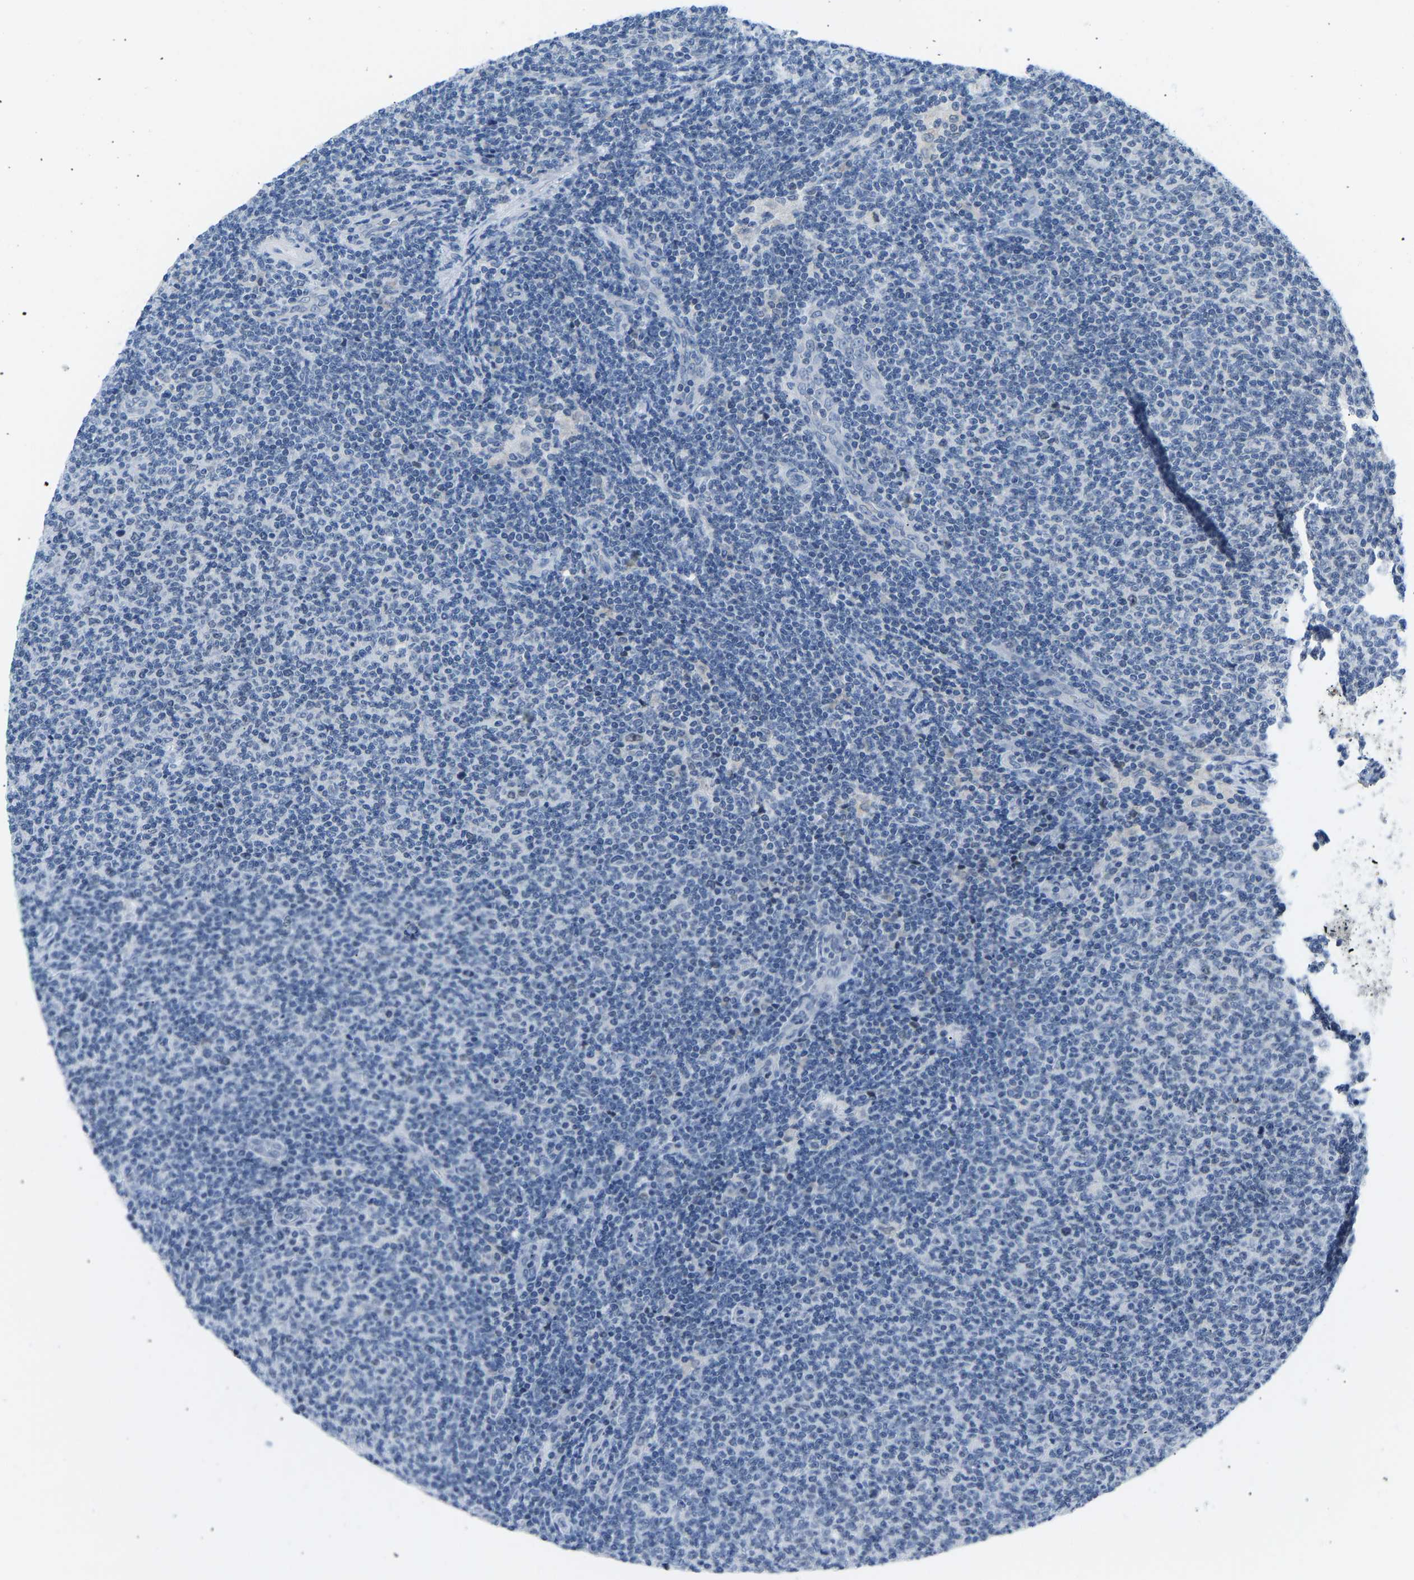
{"staining": {"intensity": "negative", "quantity": "none", "location": "none"}, "tissue": "lymphoma", "cell_type": "Tumor cells", "image_type": "cancer", "snomed": [{"axis": "morphology", "description": "Malignant lymphoma, non-Hodgkin's type, Low grade"}, {"axis": "topography", "description": "Lymph node"}], "caption": "Tumor cells are negative for protein expression in human low-grade malignant lymphoma, non-Hodgkin's type.", "gene": "VRK1", "patient": {"sex": "male", "age": 66}}